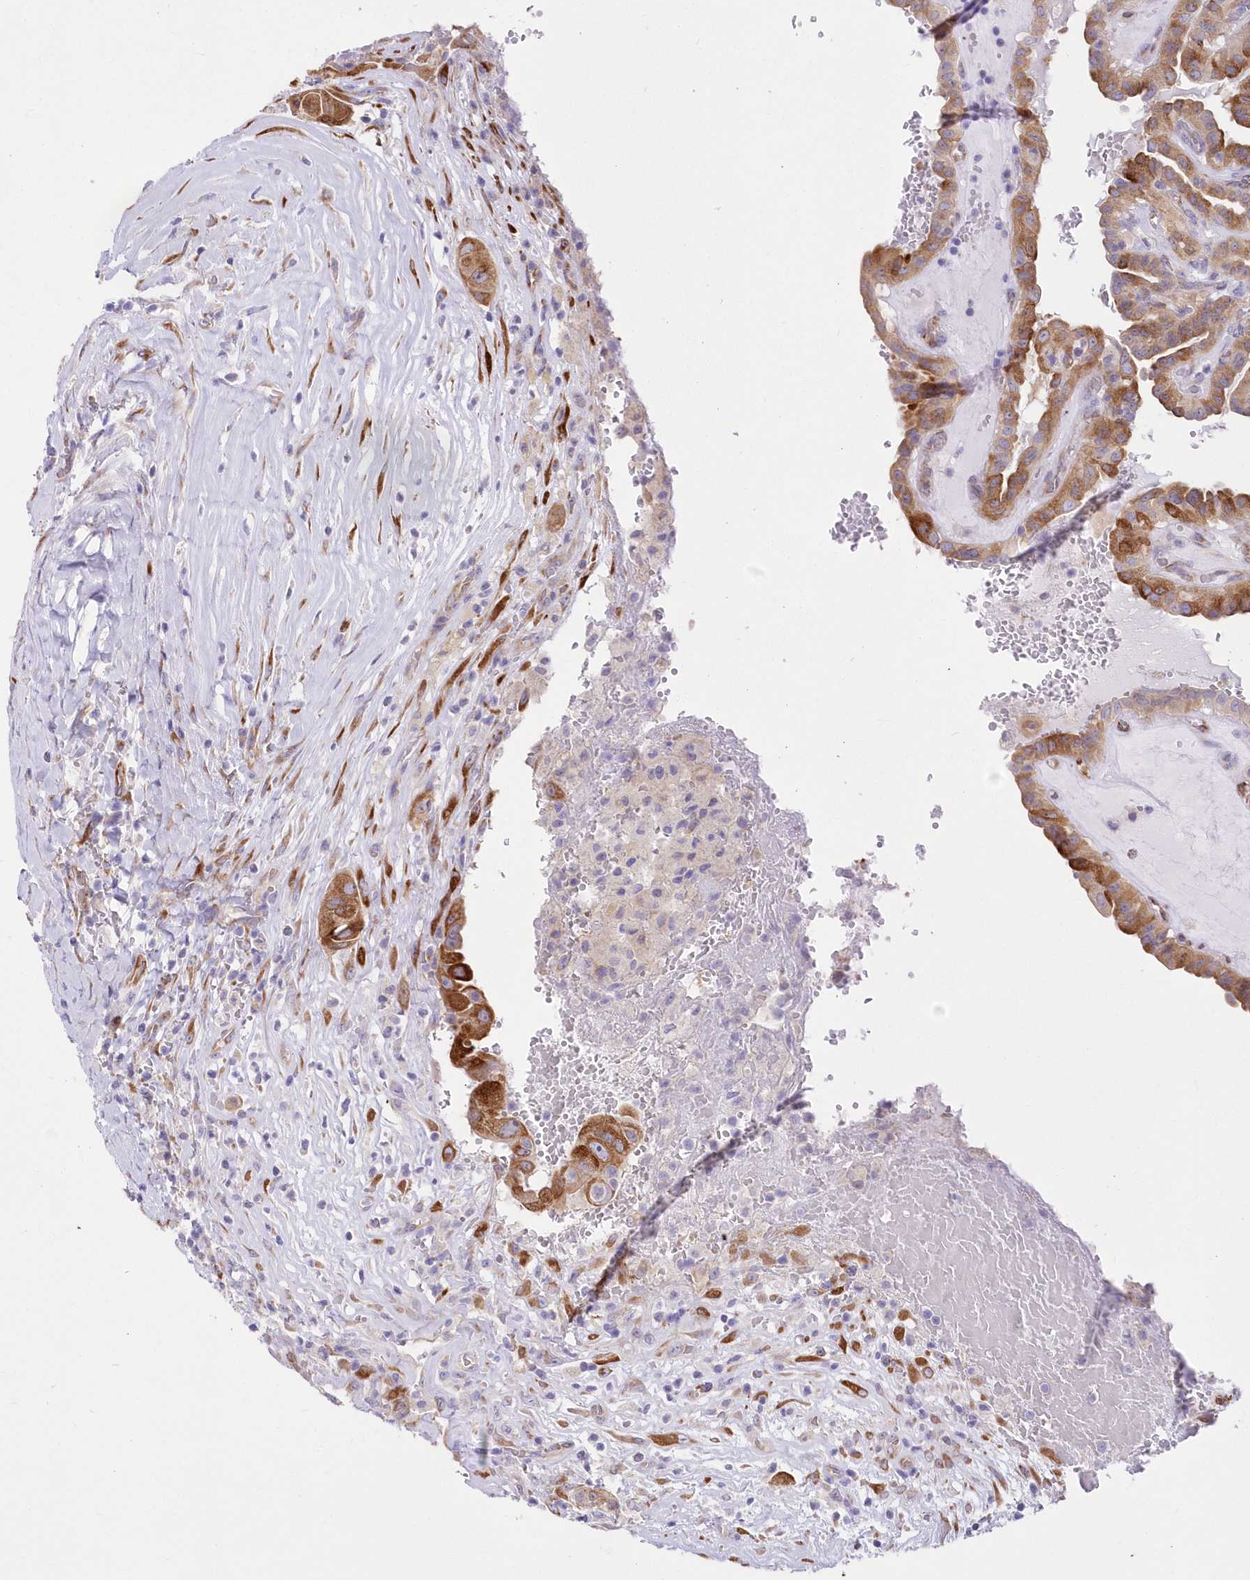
{"staining": {"intensity": "moderate", "quantity": "25%-75%", "location": "cytoplasmic/membranous"}, "tissue": "thyroid cancer", "cell_type": "Tumor cells", "image_type": "cancer", "snomed": [{"axis": "morphology", "description": "Papillary adenocarcinoma, NOS"}, {"axis": "topography", "description": "Thyroid gland"}], "caption": "Immunohistochemical staining of papillary adenocarcinoma (thyroid) displays medium levels of moderate cytoplasmic/membranous protein positivity in approximately 25%-75% of tumor cells. Using DAB (3,3'-diaminobenzidine) (brown) and hematoxylin (blue) stains, captured at high magnification using brightfield microscopy.", "gene": "YTHDC2", "patient": {"sex": "male", "age": 77}}